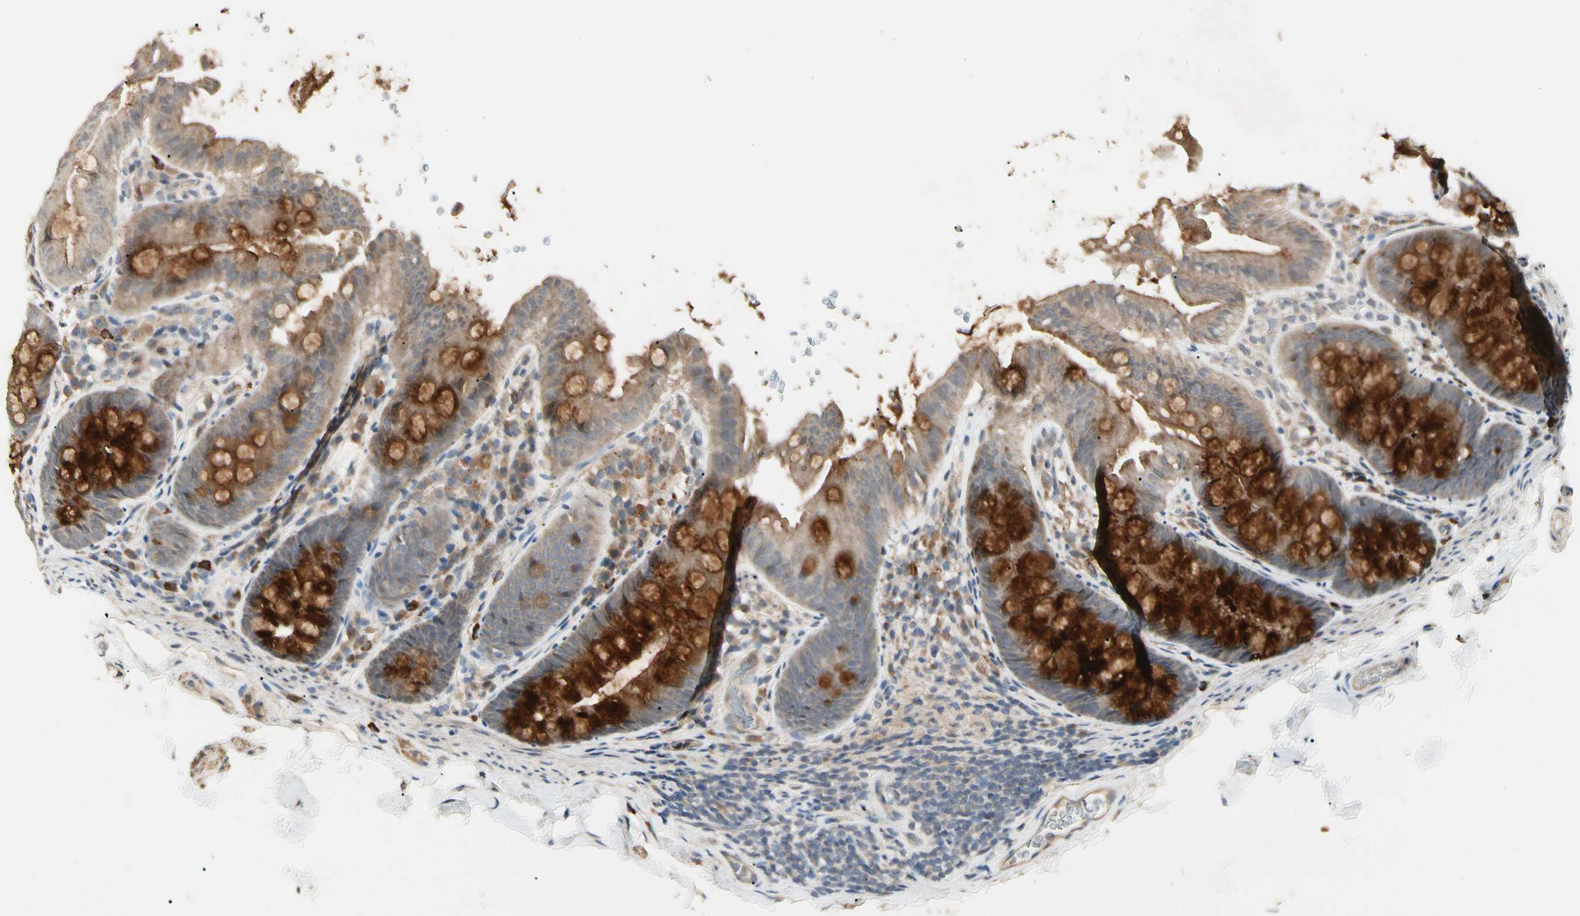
{"staining": {"intensity": "moderate", "quantity": ">75%", "location": "cytoplasmic/membranous"}, "tissue": "colon", "cell_type": "Endothelial cells", "image_type": "normal", "snomed": [{"axis": "morphology", "description": "Normal tissue, NOS"}, {"axis": "topography", "description": "Colon"}], "caption": "Normal colon displays moderate cytoplasmic/membranous positivity in about >75% of endothelial cells The protein is shown in brown color, while the nuclei are stained blue..", "gene": "ATG4C", "patient": {"sex": "female", "age": 61}}